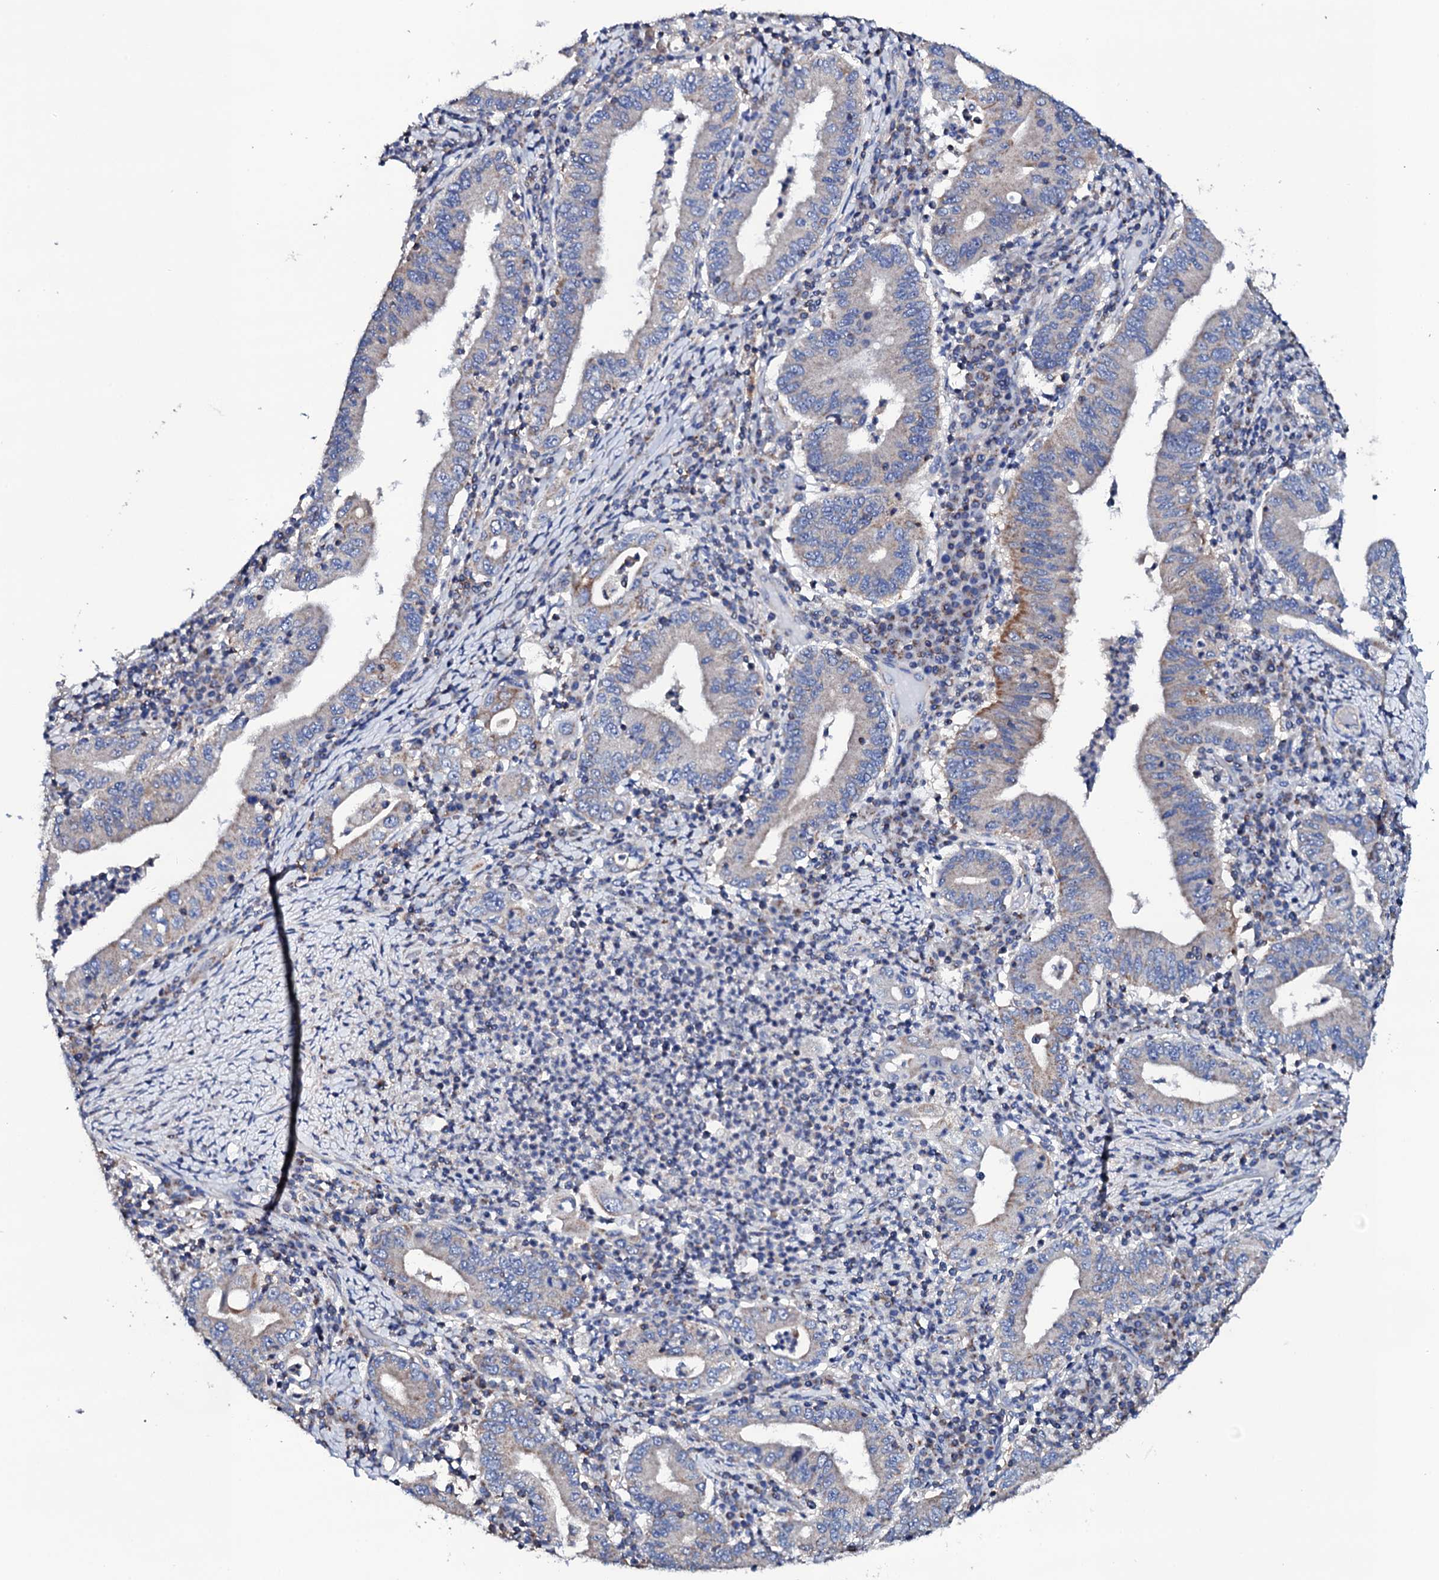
{"staining": {"intensity": "moderate", "quantity": "<25%", "location": "cytoplasmic/membranous"}, "tissue": "stomach cancer", "cell_type": "Tumor cells", "image_type": "cancer", "snomed": [{"axis": "morphology", "description": "Normal tissue, NOS"}, {"axis": "morphology", "description": "Adenocarcinoma, NOS"}, {"axis": "topography", "description": "Esophagus"}, {"axis": "topography", "description": "Stomach, upper"}, {"axis": "topography", "description": "Peripheral nerve tissue"}], "caption": "Immunohistochemistry of human stomach adenocarcinoma reveals low levels of moderate cytoplasmic/membranous staining in approximately <25% of tumor cells.", "gene": "TCAF2", "patient": {"sex": "male", "age": 62}}